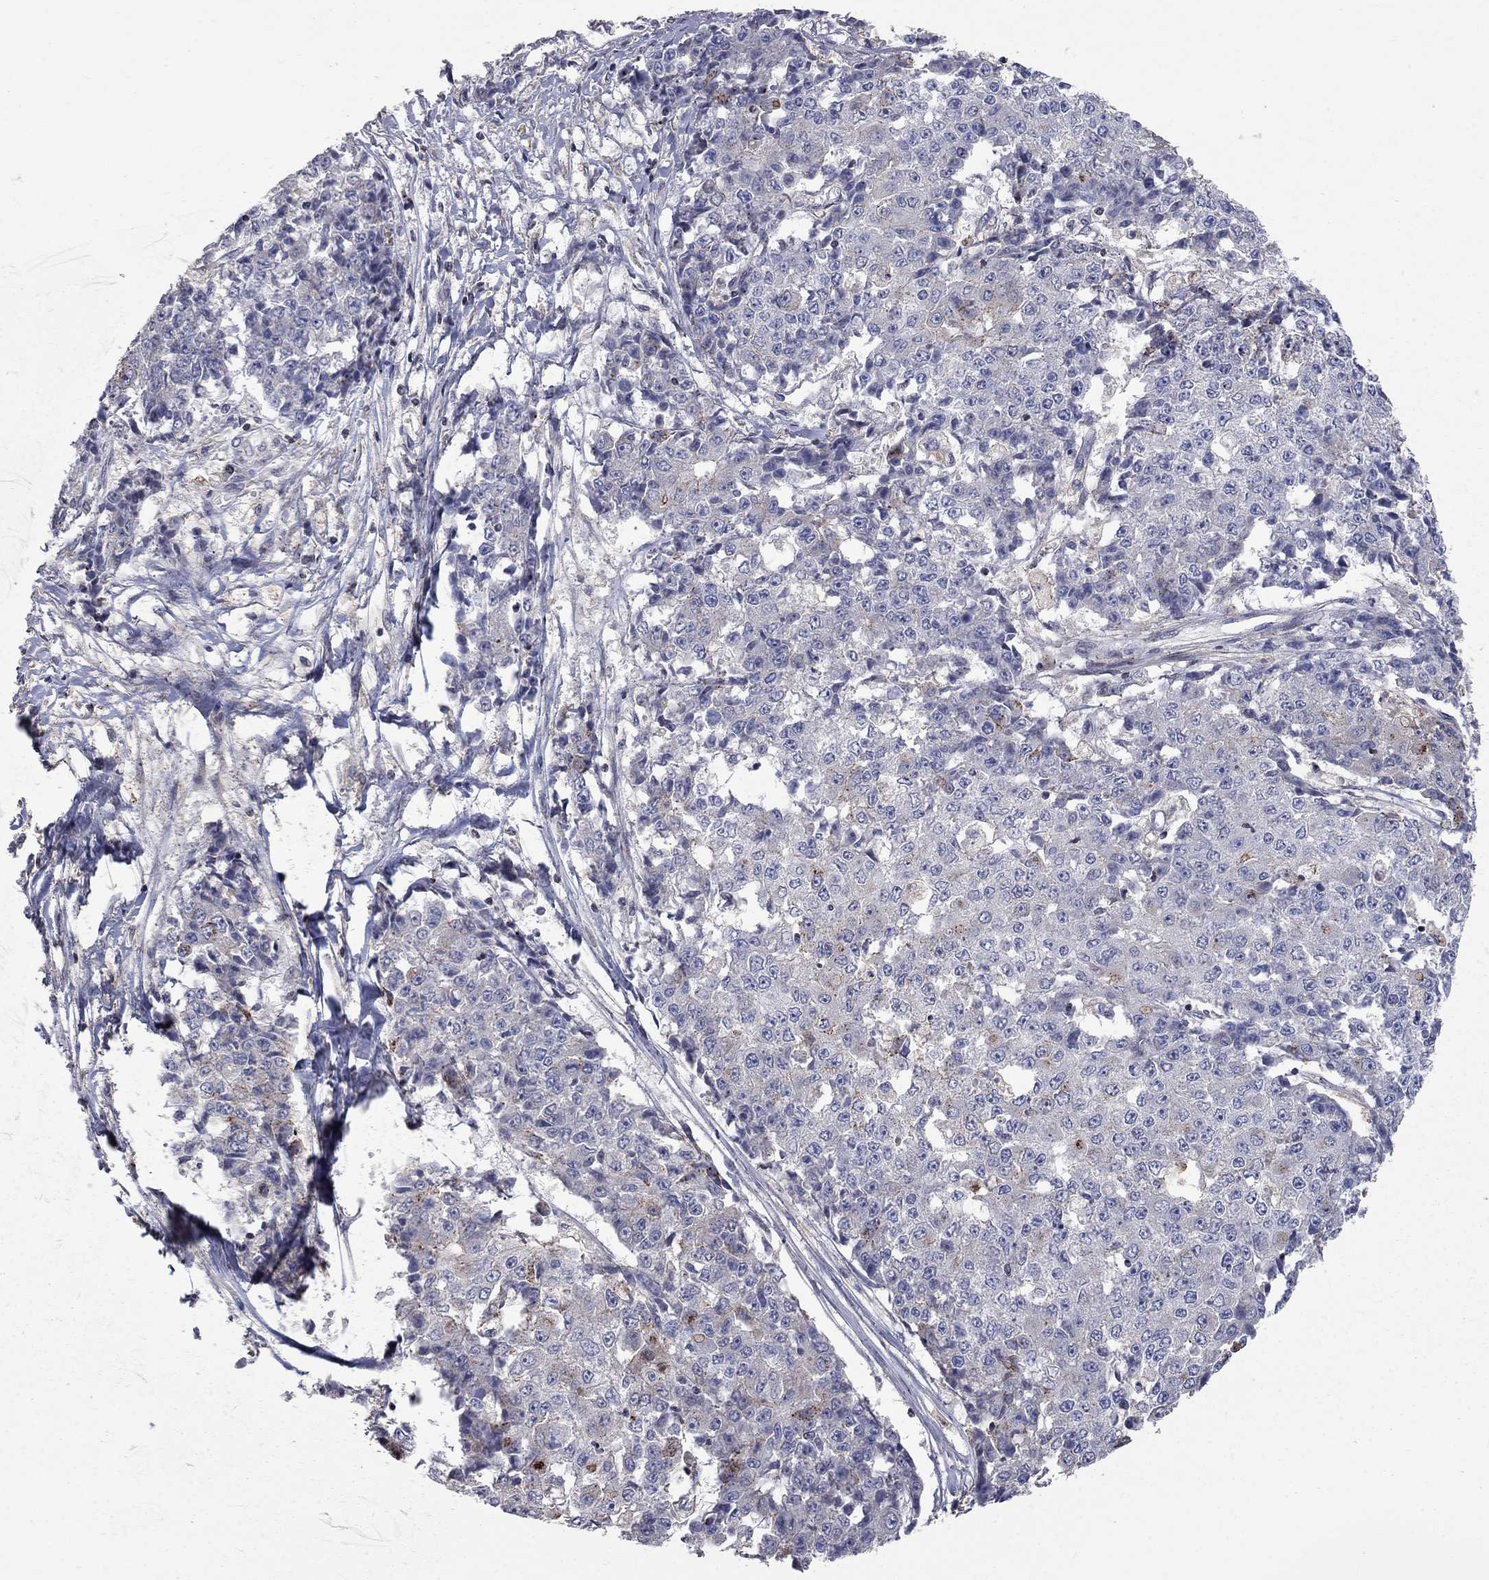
{"staining": {"intensity": "moderate", "quantity": "<25%", "location": "cytoplasmic/membranous"}, "tissue": "ovarian cancer", "cell_type": "Tumor cells", "image_type": "cancer", "snomed": [{"axis": "morphology", "description": "Carcinoma, endometroid"}, {"axis": "topography", "description": "Ovary"}], "caption": "Endometroid carcinoma (ovarian) tissue shows moderate cytoplasmic/membranous expression in about <25% of tumor cells", "gene": "ERN2", "patient": {"sex": "female", "age": 42}}